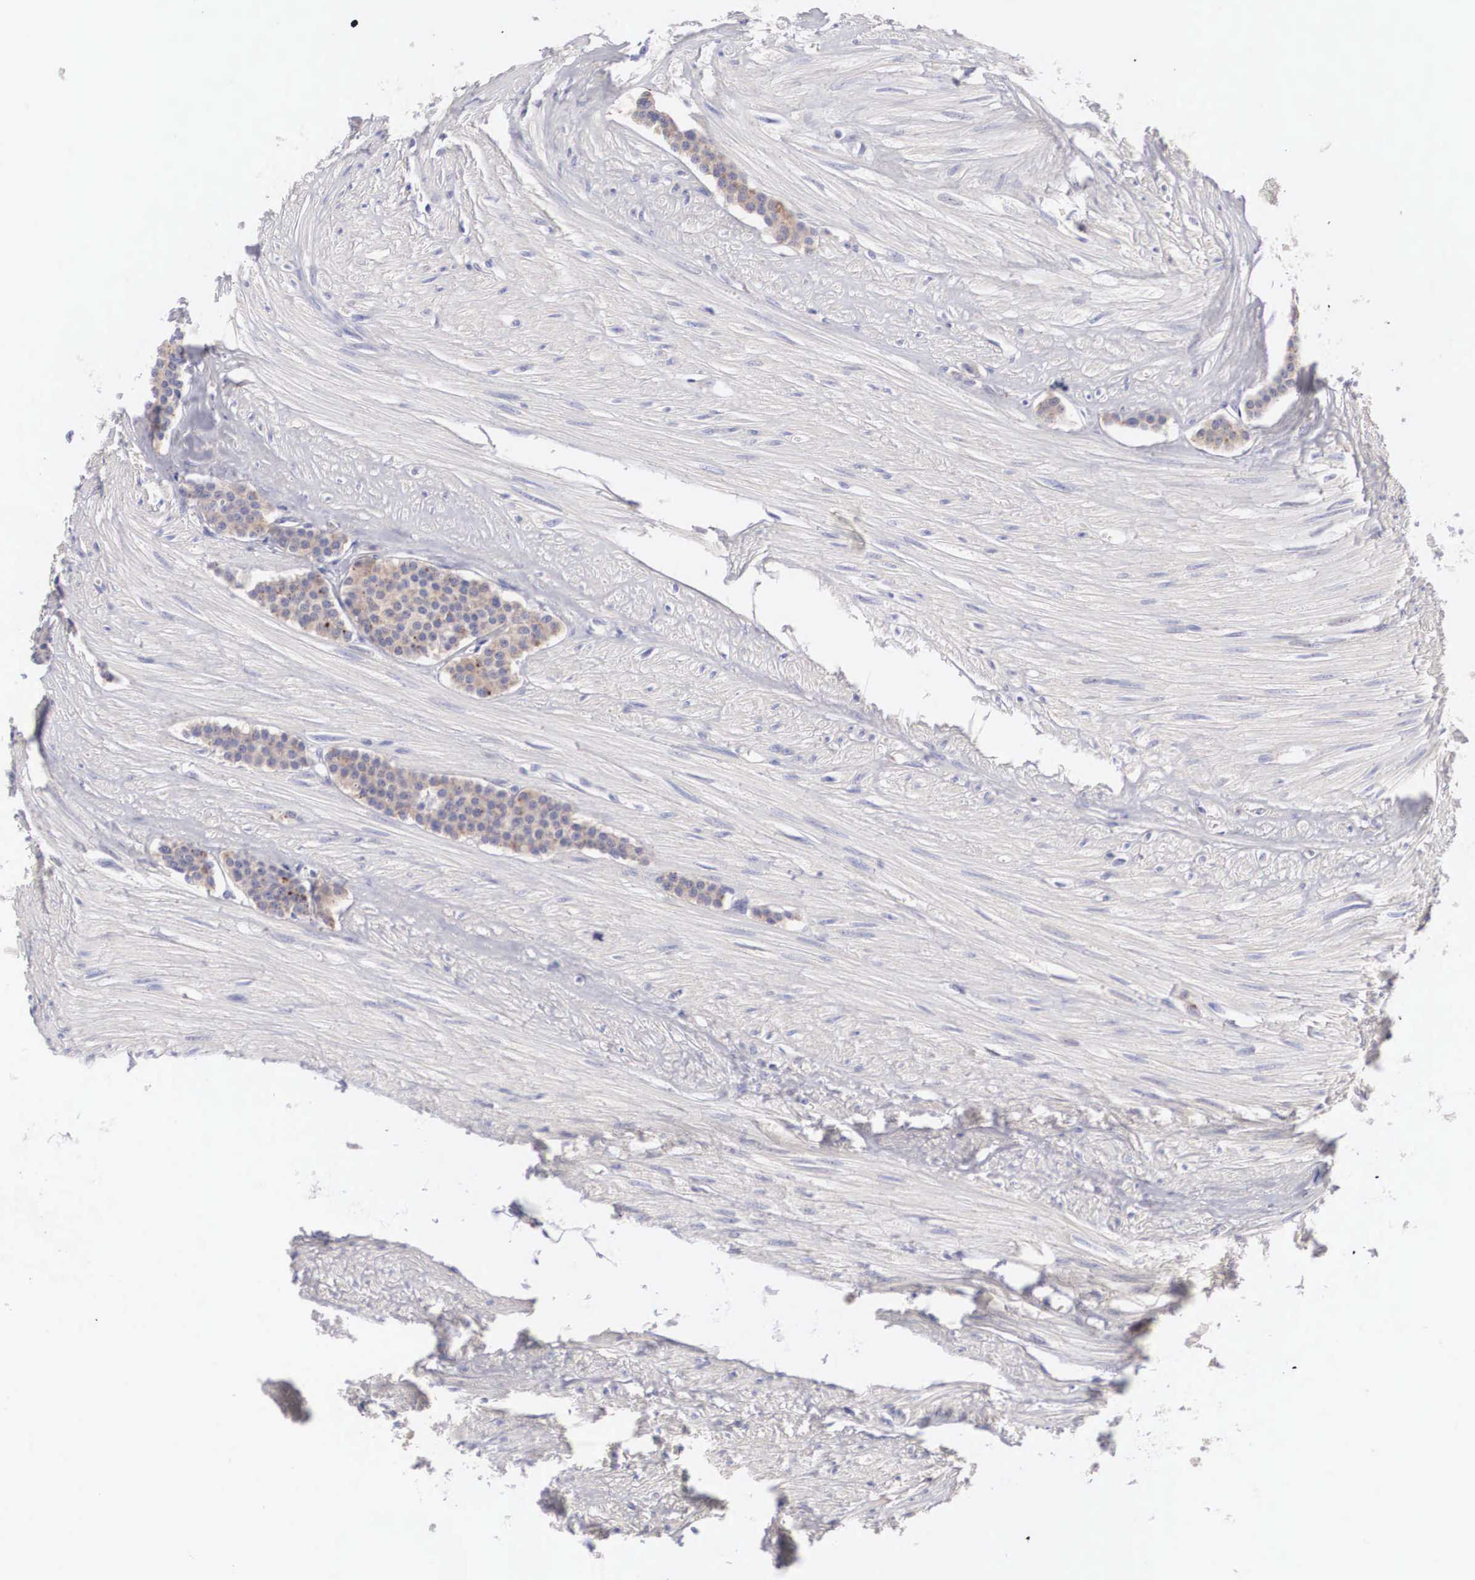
{"staining": {"intensity": "weak", "quantity": ">75%", "location": "cytoplasmic/membranous"}, "tissue": "carcinoid", "cell_type": "Tumor cells", "image_type": "cancer", "snomed": [{"axis": "morphology", "description": "Carcinoid, malignant, NOS"}, {"axis": "topography", "description": "Small intestine"}], "caption": "Carcinoid (malignant) stained with DAB immunohistochemistry reveals low levels of weak cytoplasmic/membranous staining in approximately >75% of tumor cells.", "gene": "ABHD4", "patient": {"sex": "male", "age": 60}}